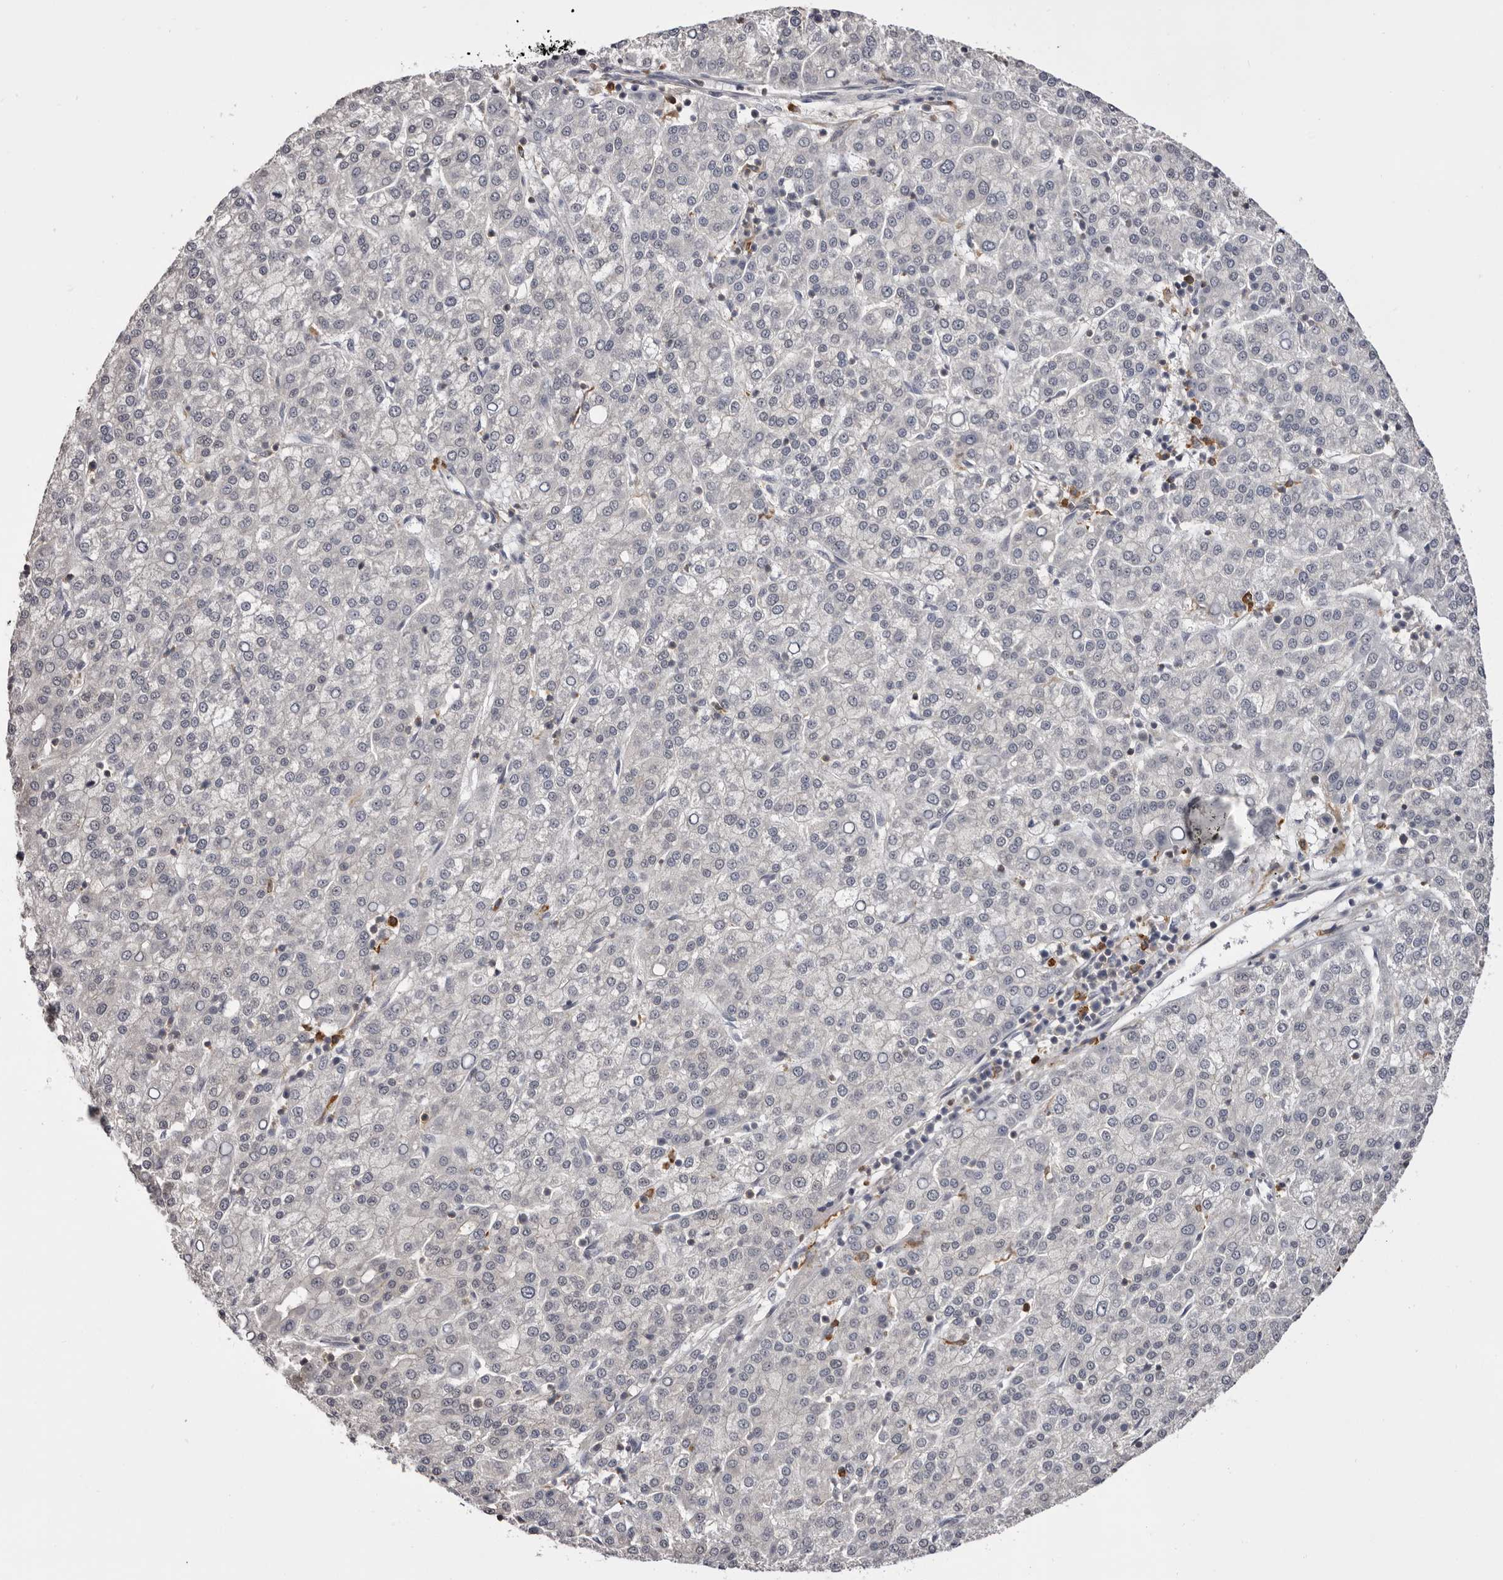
{"staining": {"intensity": "negative", "quantity": "none", "location": "none"}, "tissue": "liver cancer", "cell_type": "Tumor cells", "image_type": "cancer", "snomed": [{"axis": "morphology", "description": "Carcinoma, Hepatocellular, NOS"}, {"axis": "topography", "description": "Liver"}], "caption": "High magnification brightfield microscopy of liver cancer stained with DAB (3,3'-diaminobenzidine) (brown) and counterstained with hematoxylin (blue): tumor cells show no significant expression.", "gene": "TNNI1", "patient": {"sex": "female", "age": 58}}